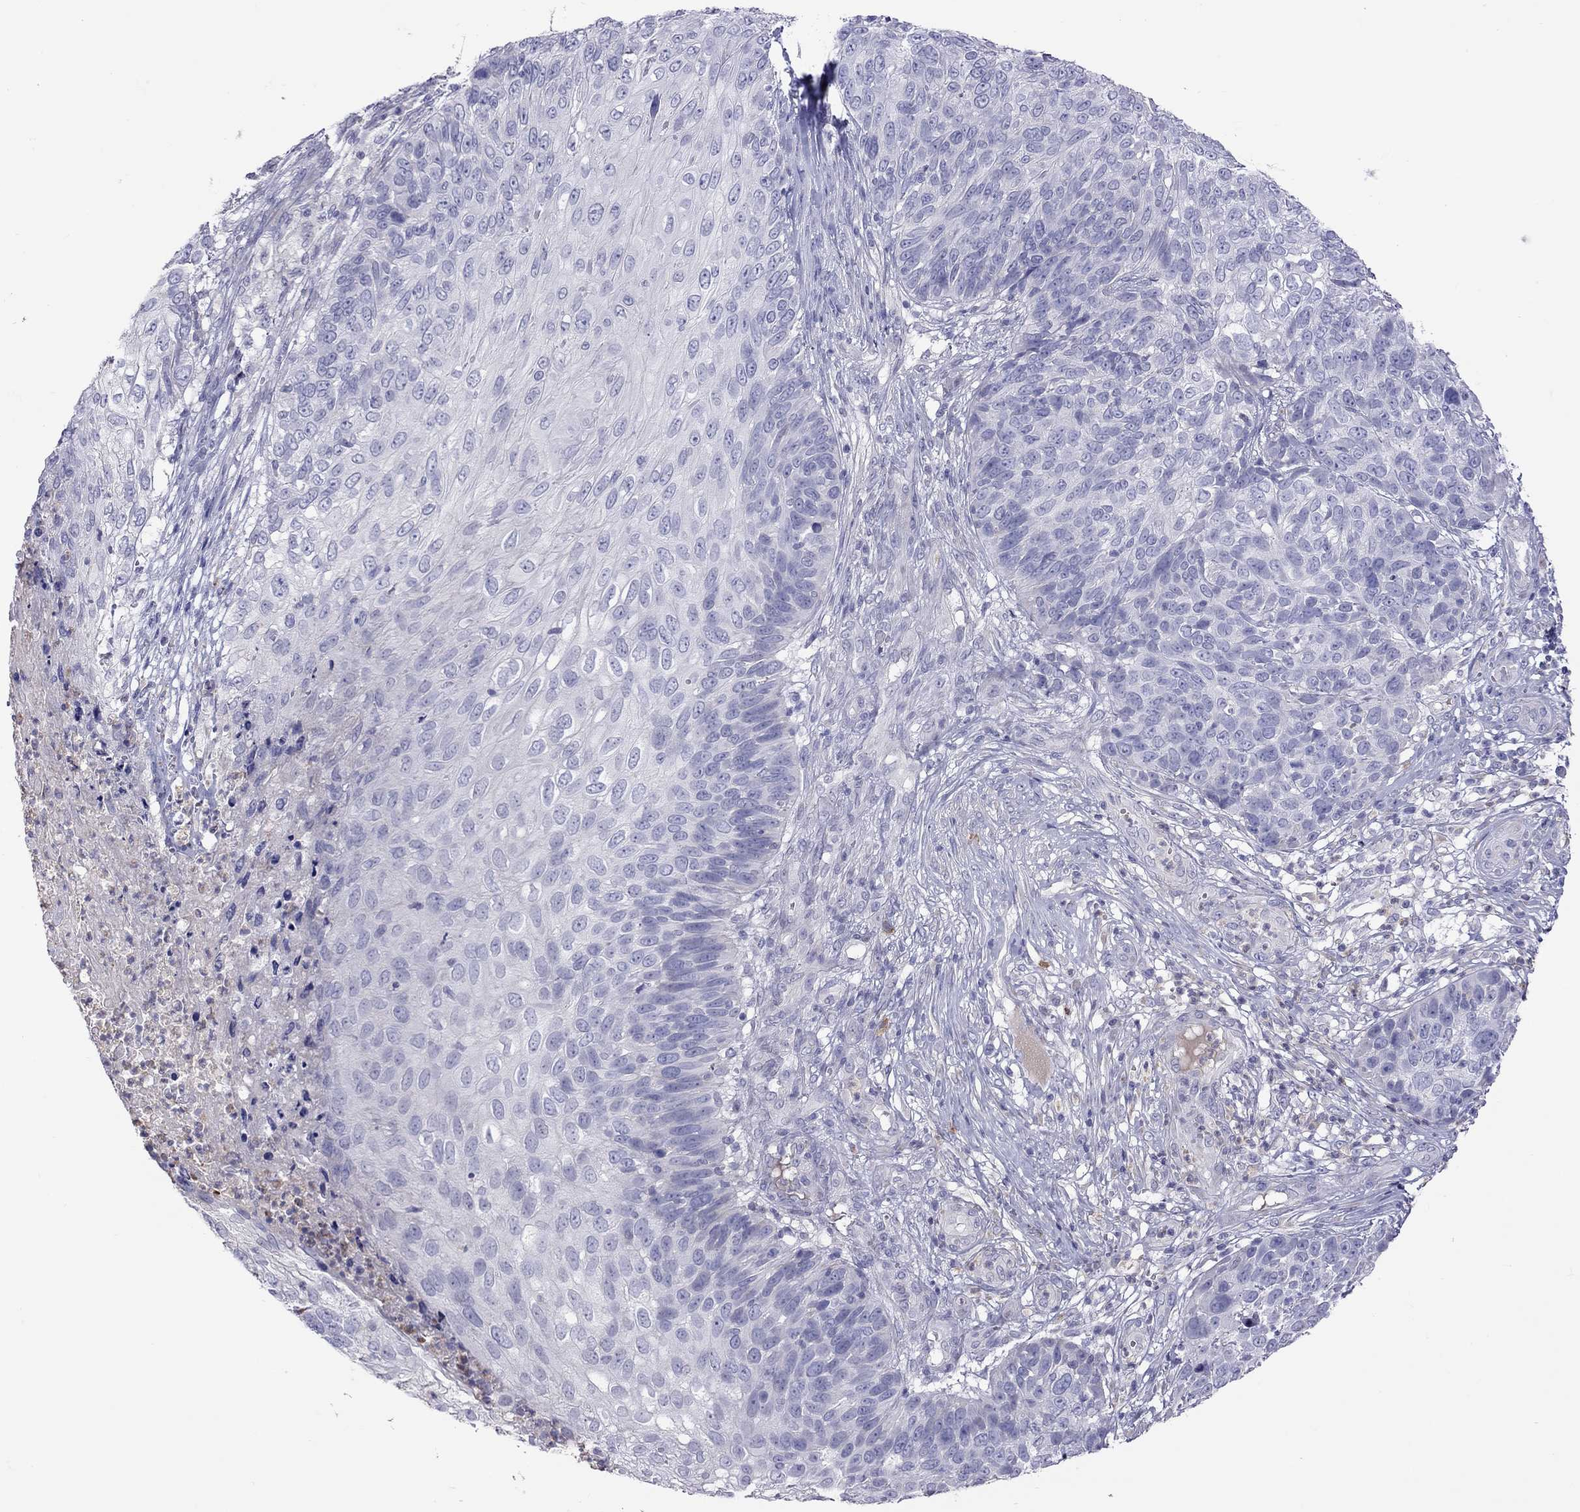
{"staining": {"intensity": "negative", "quantity": "none", "location": "none"}, "tissue": "skin cancer", "cell_type": "Tumor cells", "image_type": "cancer", "snomed": [{"axis": "morphology", "description": "Squamous cell carcinoma, NOS"}, {"axis": "topography", "description": "Skin"}], "caption": "The image shows no staining of tumor cells in squamous cell carcinoma (skin).", "gene": "STAR", "patient": {"sex": "male", "age": 92}}